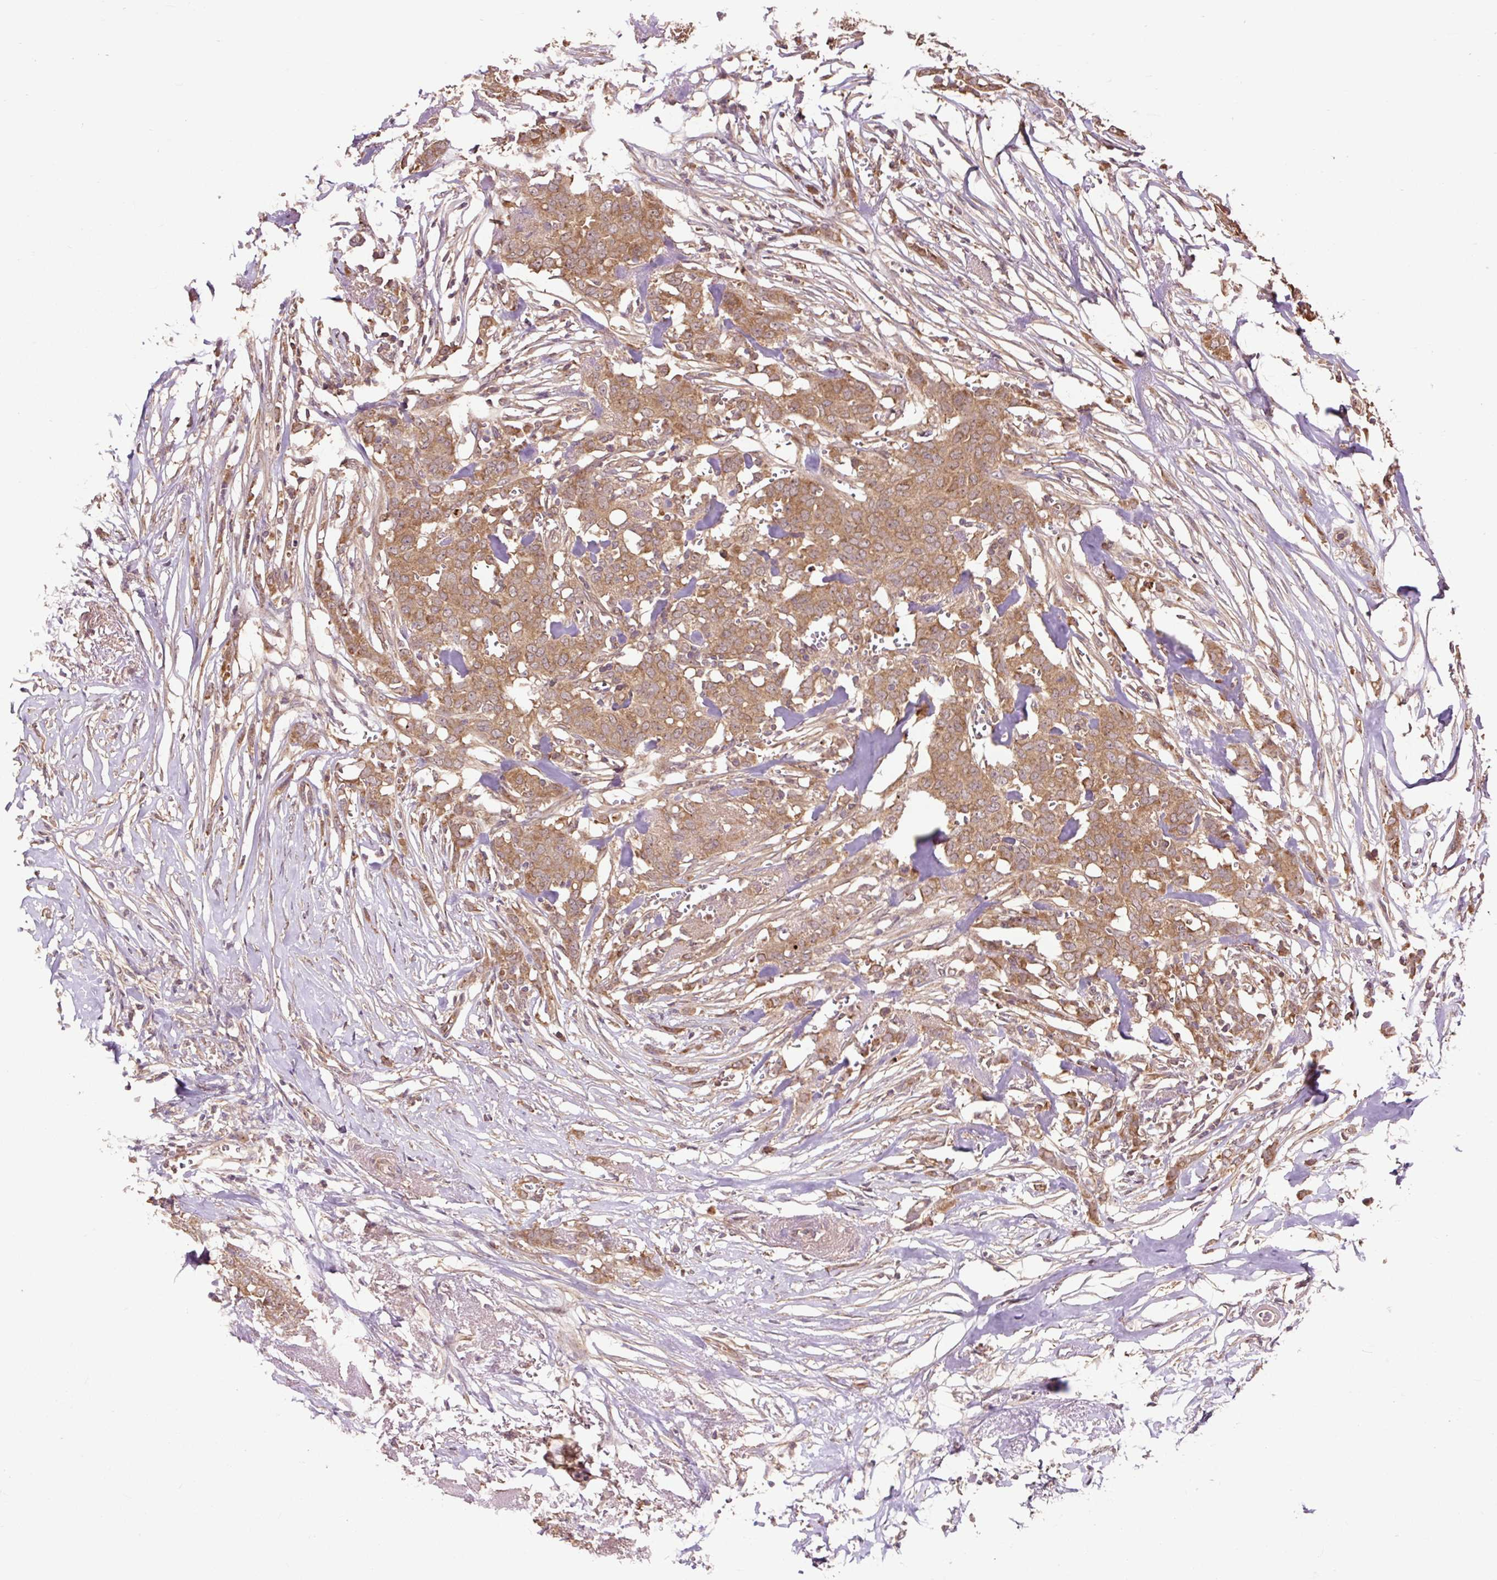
{"staining": {"intensity": "moderate", "quantity": ">75%", "location": "cytoplasmic/membranous"}, "tissue": "breast cancer", "cell_type": "Tumor cells", "image_type": "cancer", "snomed": [{"axis": "morphology", "description": "Lobular carcinoma"}, {"axis": "topography", "description": "Breast"}], "caption": "Brown immunohistochemical staining in breast cancer displays moderate cytoplasmic/membranous positivity in approximately >75% of tumor cells.", "gene": "MMS19", "patient": {"sex": "female", "age": 91}}